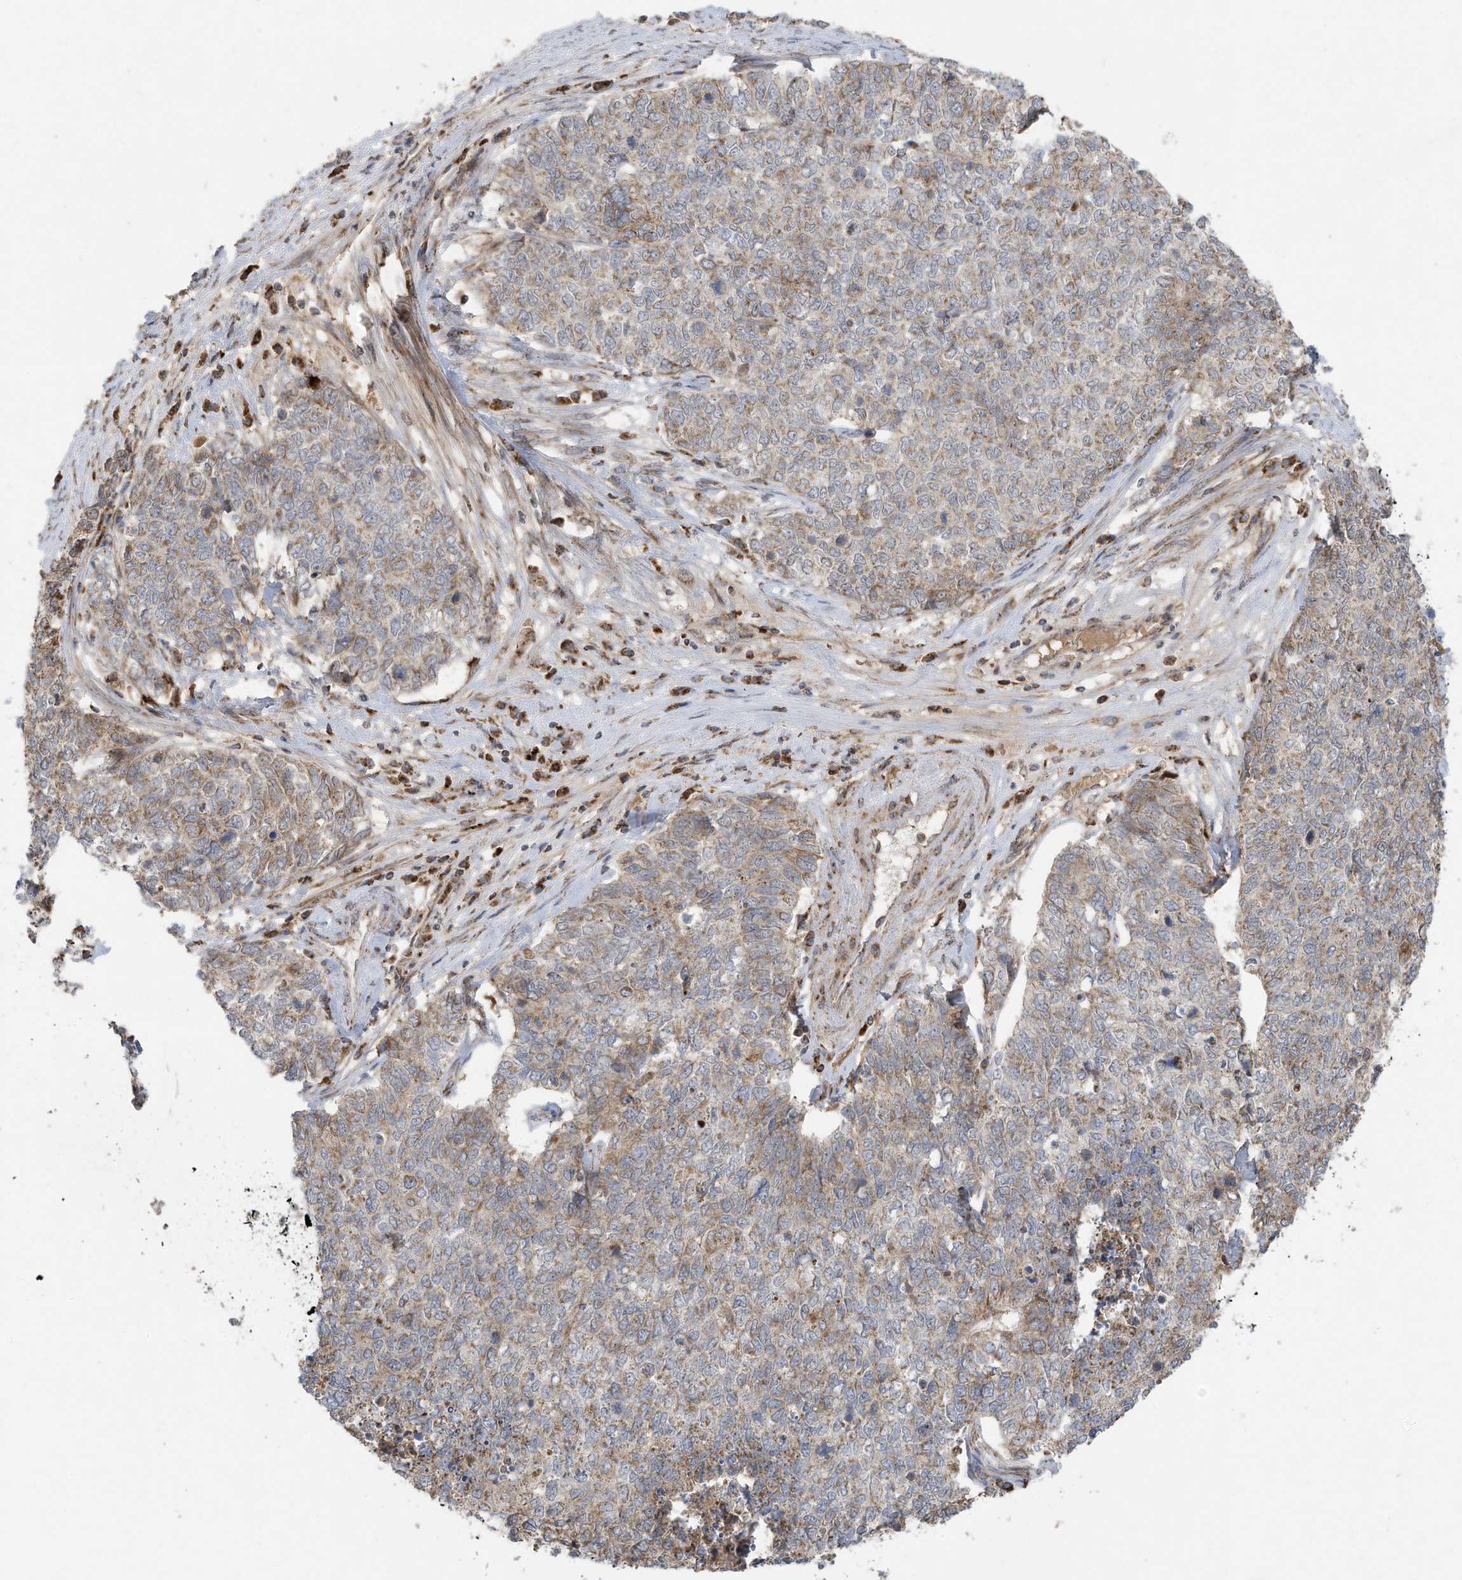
{"staining": {"intensity": "weak", "quantity": ">75%", "location": "cytoplasmic/membranous"}, "tissue": "cervical cancer", "cell_type": "Tumor cells", "image_type": "cancer", "snomed": [{"axis": "morphology", "description": "Squamous cell carcinoma, NOS"}, {"axis": "topography", "description": "Cervix"}], "caption": "Cervical squamous cell carcinoma tissue shows weak cytoplasmic/membranous positivity in about >75% of tumor cells", "gene": "C2orf74", "patient": {"sex": "female", "age": 63}}